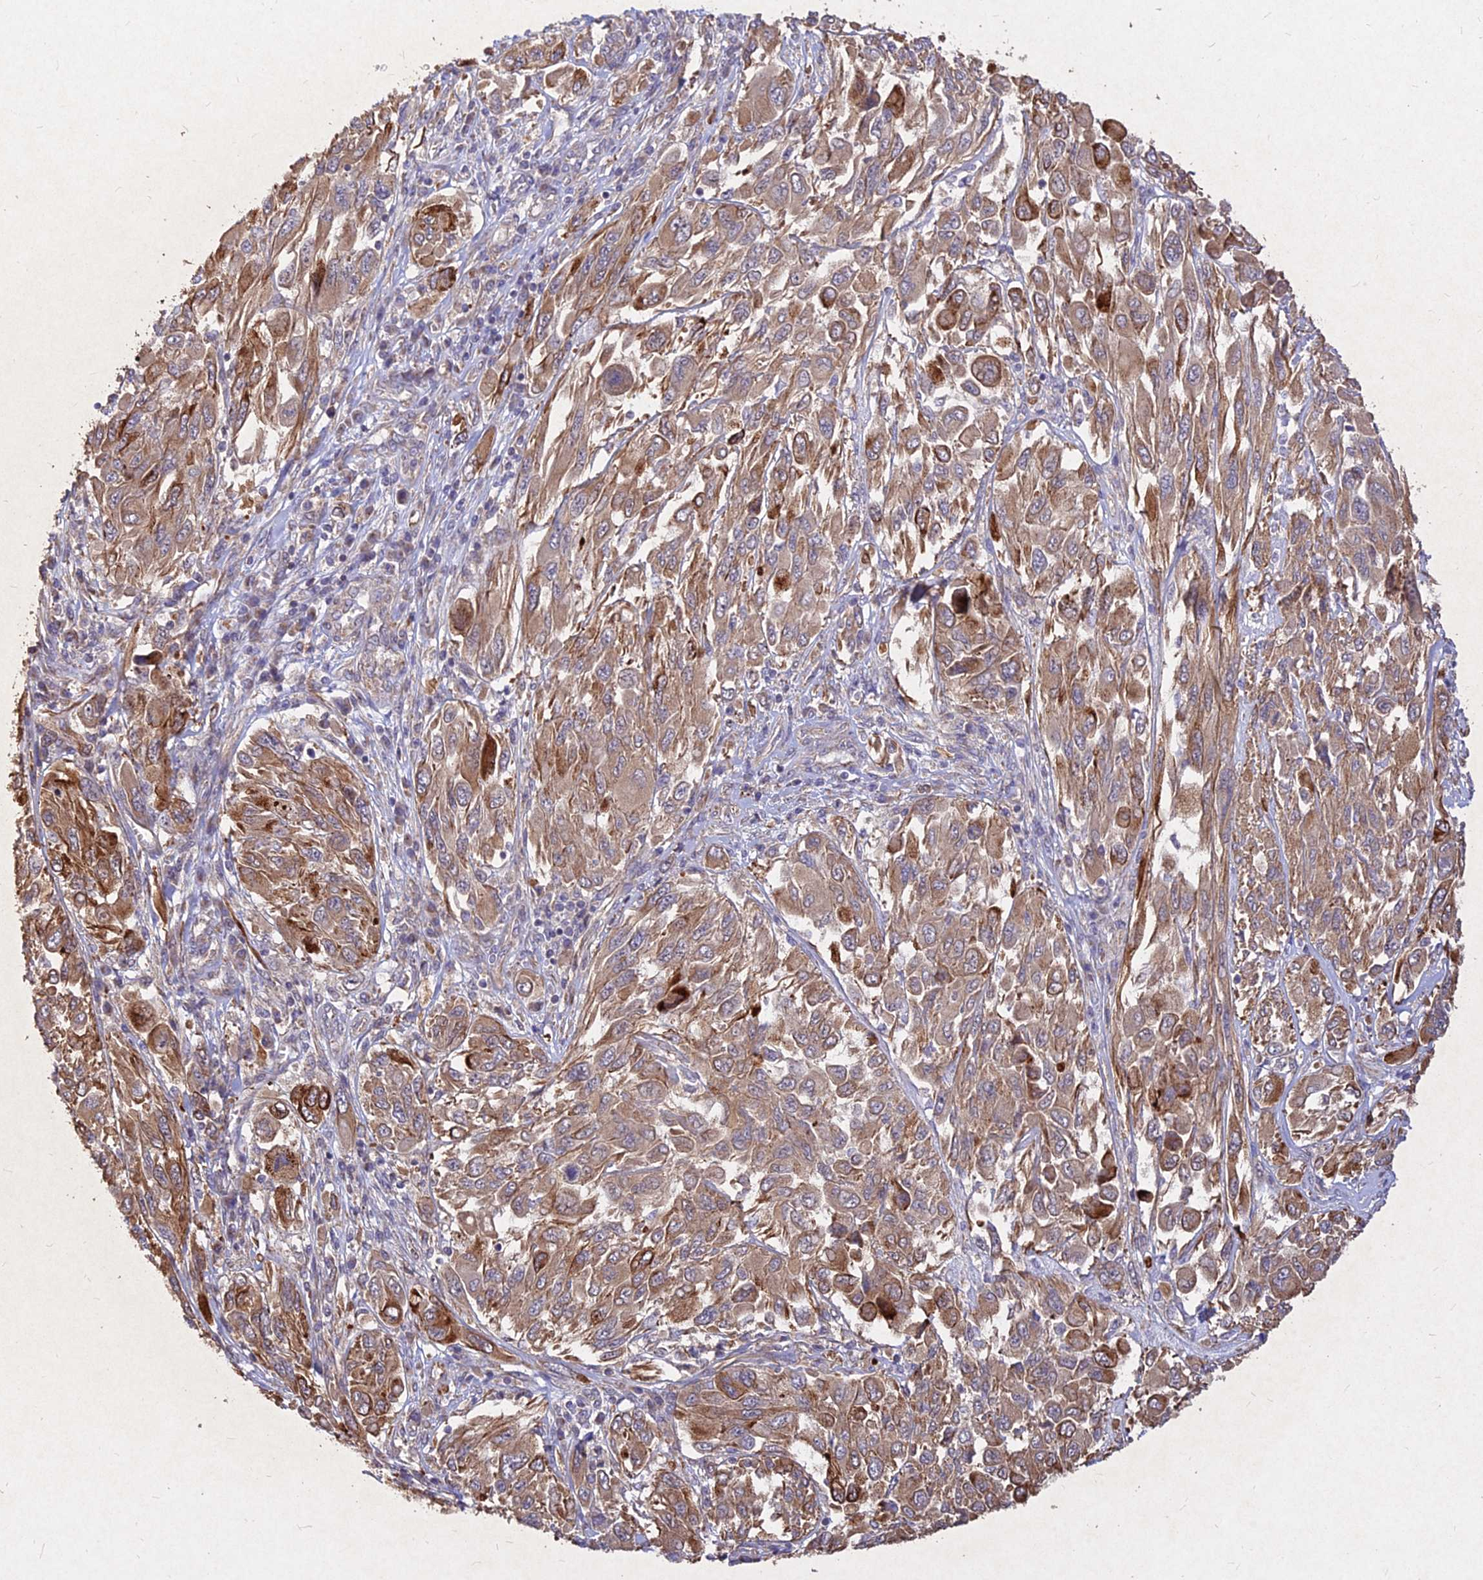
{"staining": {"intensity": "moderate", "quantity": ">75%", "location": "cytoplasmic/membranous"}, "tissue": "melanoma", "cell_type": "Tumor cells", "image_type": "cancer", "snomed": [{"axis": "morphology", "description": "Malignant melanoma, NOS"}, {"axis": "topography", "description": "Skin"}], "caption": "Brown immunohistochemical staining in human melanoma demonstrates moderate cytoplasmic/membranous expression in approximately >75% of tumor cells. (brown staining indicates protein expression, while blue staining denotes nuclei).", "gene": "SKA1", "patient": {"sex": "female", "age": 91}}